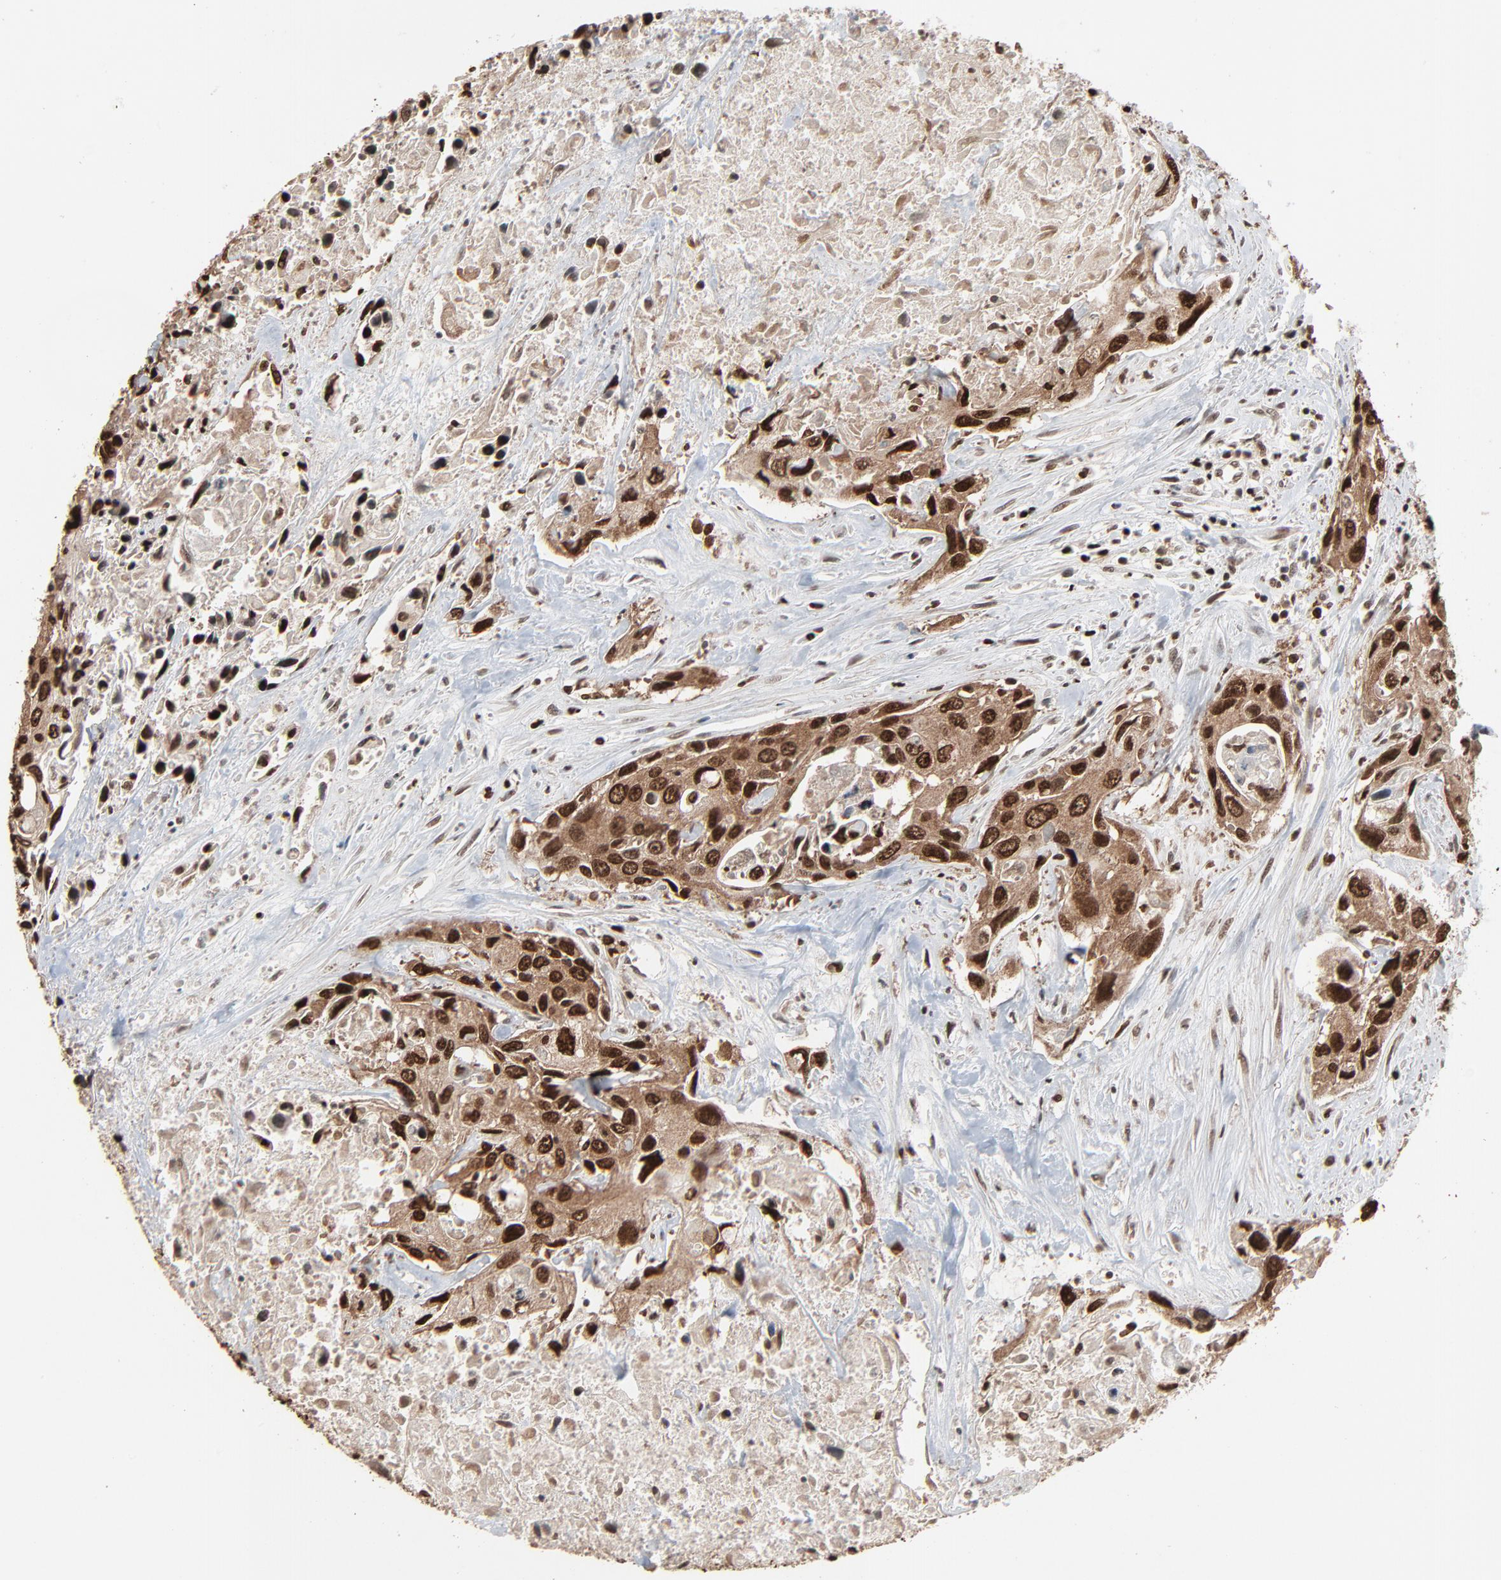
{"staining": {"intensity": "strong", "quantity": ">75%", "location": "cytoplasmic/membranous,nuclear"}, "tissue": "urothelial cancer", "cell_type": "Tumor cells", "image_type": "cancer", "snomed": [{"axis": "morphology", "description": "Urothelial carcinoma, High grade"}, {"axis": "topography", "description": "Urinary bladder"}], "caption": "An image of human high-grade urothelial carcinoma stained for a protein reveals strong cytoplasmic/membranous and nuclear brown staining in tumor cells.", "gene": "RPS6KA3", "patient": {"sex": "male", "age": 71}}